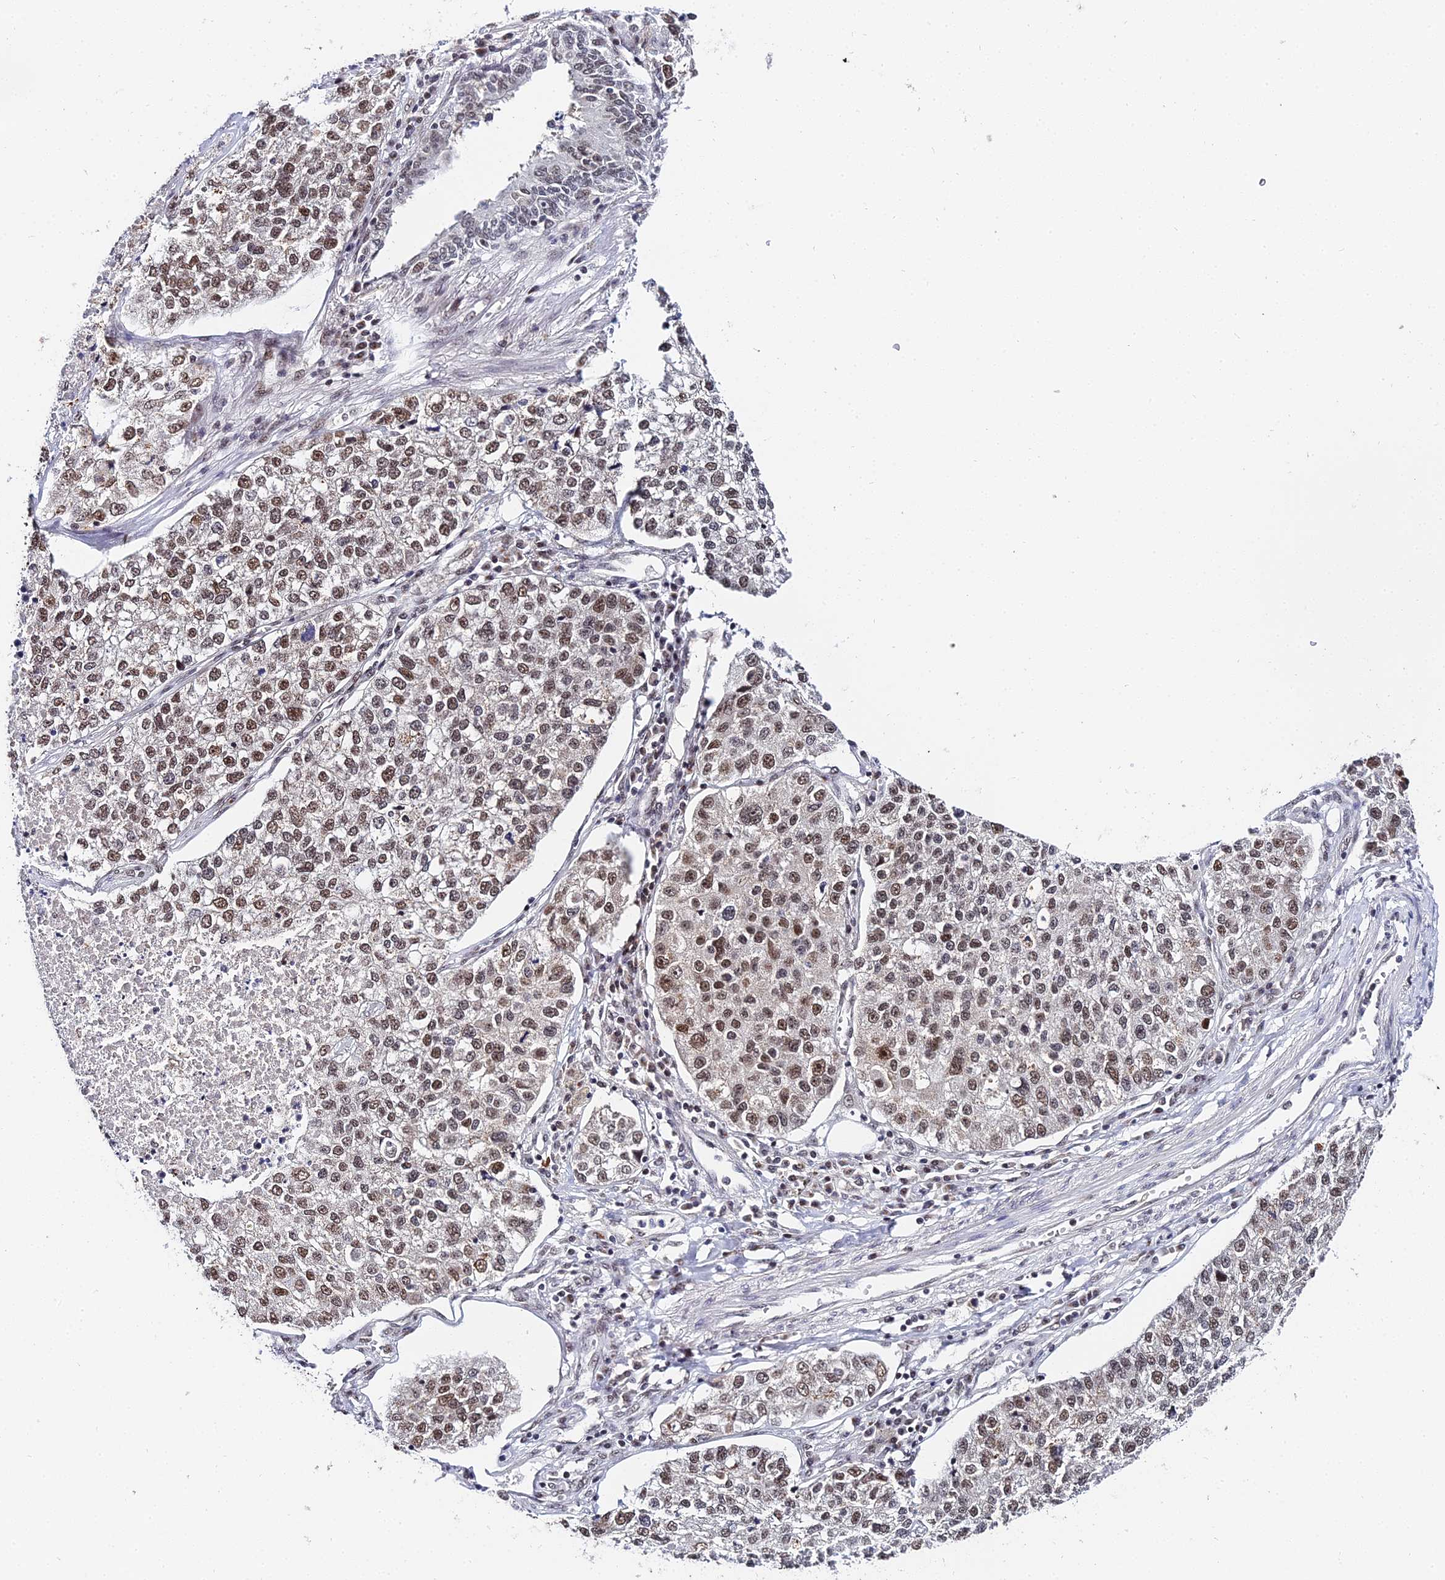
{"staining": {"intensity": "strong", "quantity": ">75%", "location": "nuclear"}, "tissue": "lung cancer", "cell_type": "Tumor cells", "image_type": "cancer", "snomed": [{"axis": "morphology", "description": "Adenocarcinoma, NOS"}, {"axis": "topography", "description": "Lung"}], "caption": "Protein expression analysis of human adenocarcinoma (lung) reveals strong nuclear expression in about >75% of tumor cells. (Brightfield microscopy of DAB IHC at high magnification).", "gene": "EXOSC3", "patient": {"sex": "male", "age": 49}}